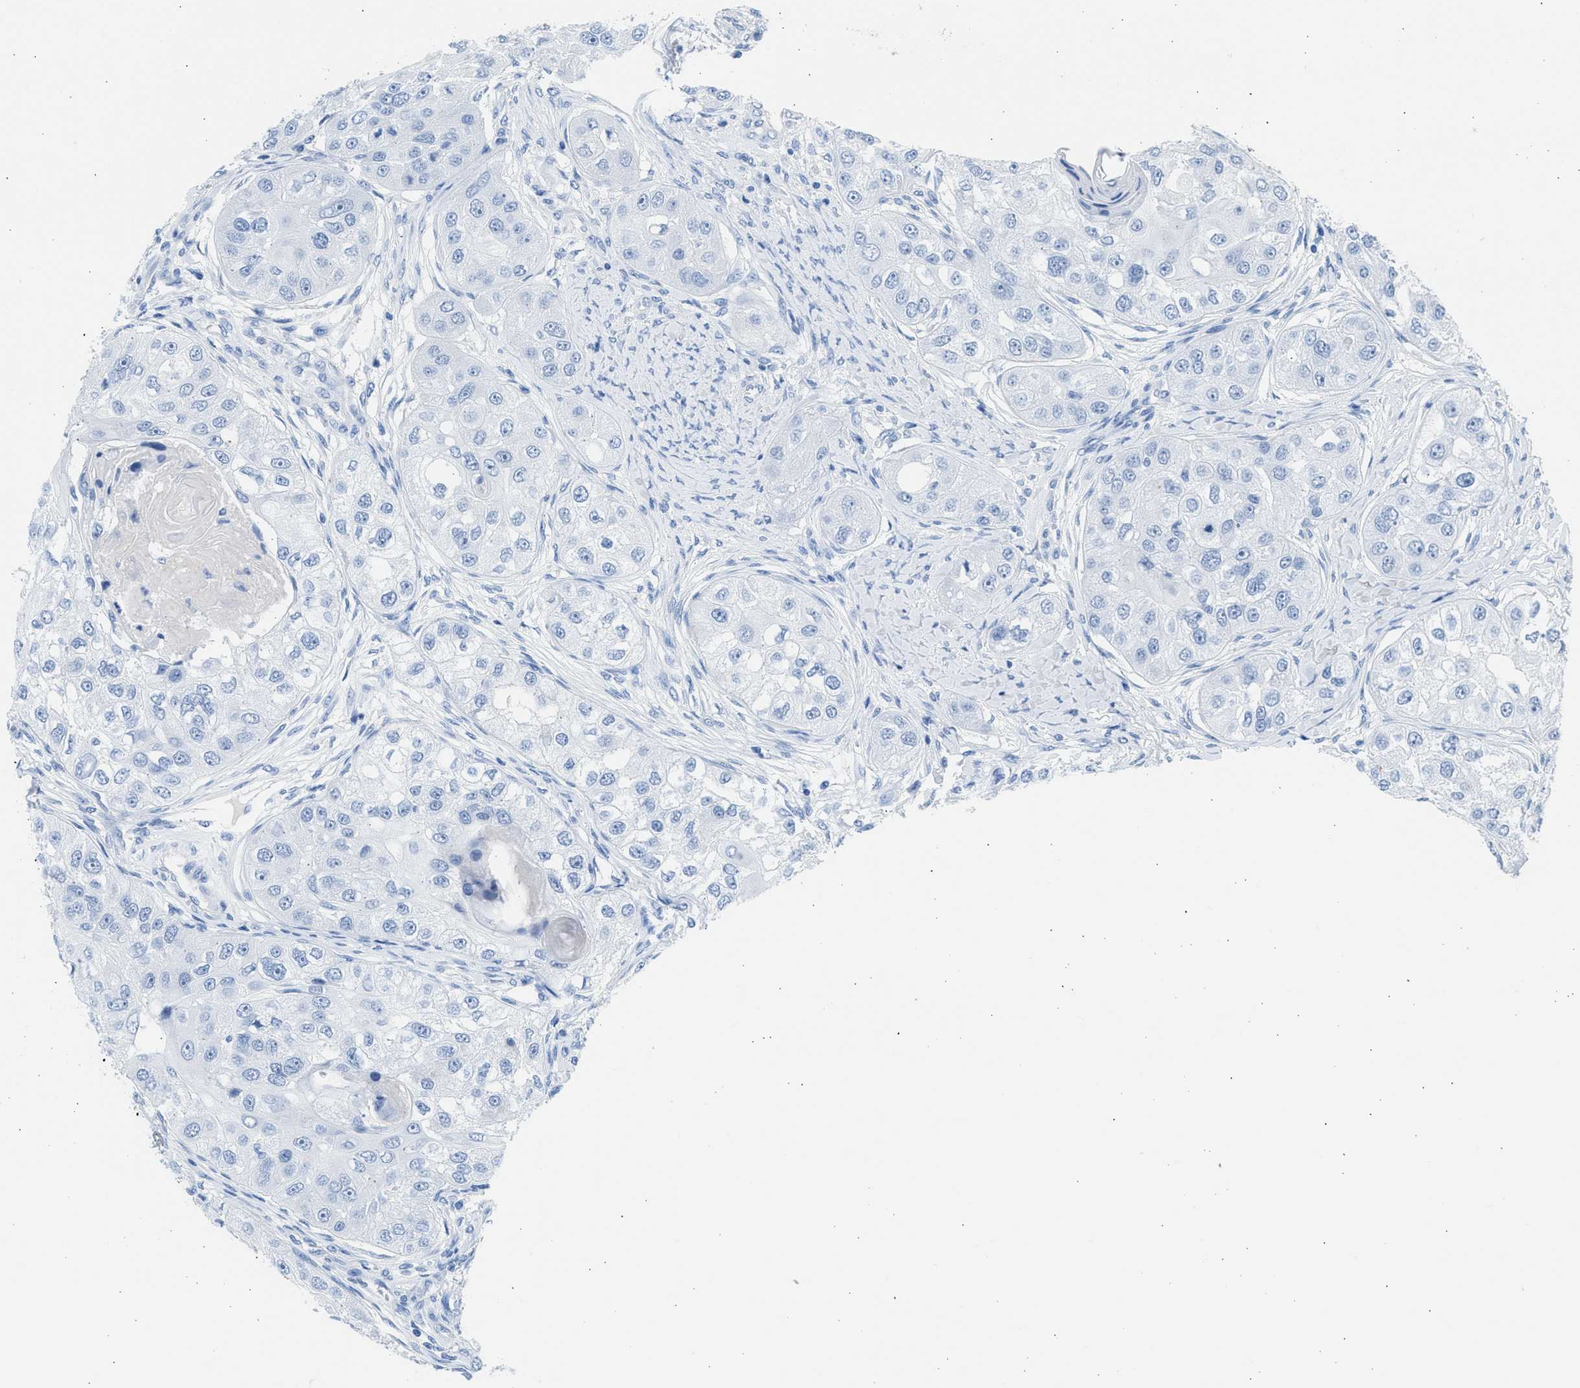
{"staining": {"intensity": "negative", "quantity": "none", "location": "none"}, "tissue": "head and neck cancer", "cell_type": "Tumor cells", "image_type": "cancer", "snomed": [{"axis": "morphology", "description": "Normal tissue, NOS"}, {"axis": "morphology", "description": "Squamous cell carcinoma, NOS"}, {"axis": "topography", "description": "Skeletal muscle"}, {"axis": "topography", "description": "Head-Neck"}], "caption": "Head and neck squamous cell carcinoma stained for a protein using immunohistochemistry displays no staining tumor cells.", "gene": "SPATA3", "patient": {"sex": "male", "age": 51}}